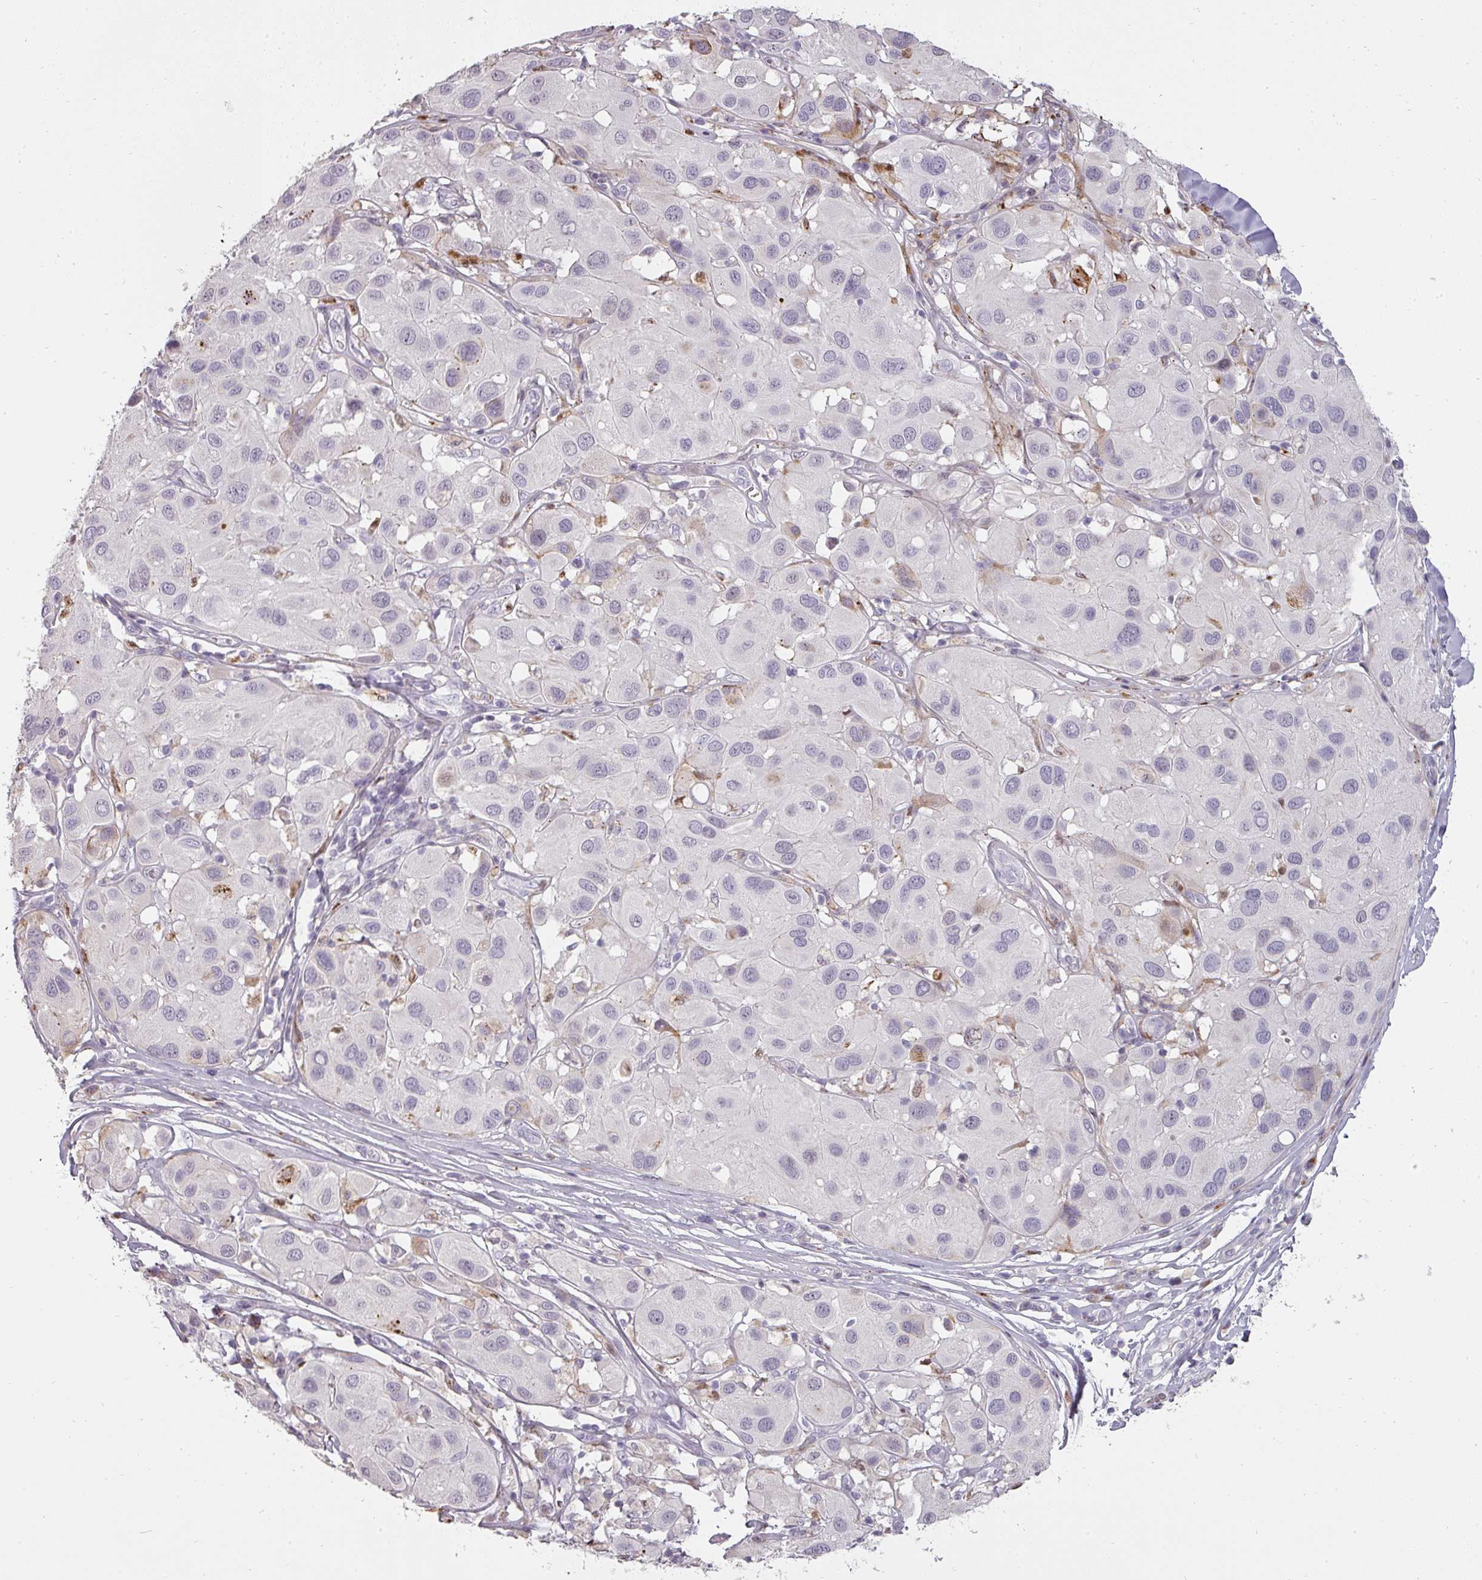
{"staining": {"intensity": "negative", "quantity": "none", "location": "none"}, "tissue": "melanoma", "cell_type": "Tumor cells", "image_type": "cancer", "snomed": [{"axis": "morphology", "description": "Malignant melanoma, Metastatic site"}, {"axis": "topography", "description": "Skin"}], "caption": "A high-resolution image shows immunohistochemistry (IHC) staining of malignant melanoma (metastatic site), which reveals no significant staining in tumor cells.", "gene": "BIK", "patient": {"sex": "male", "age": 41}}